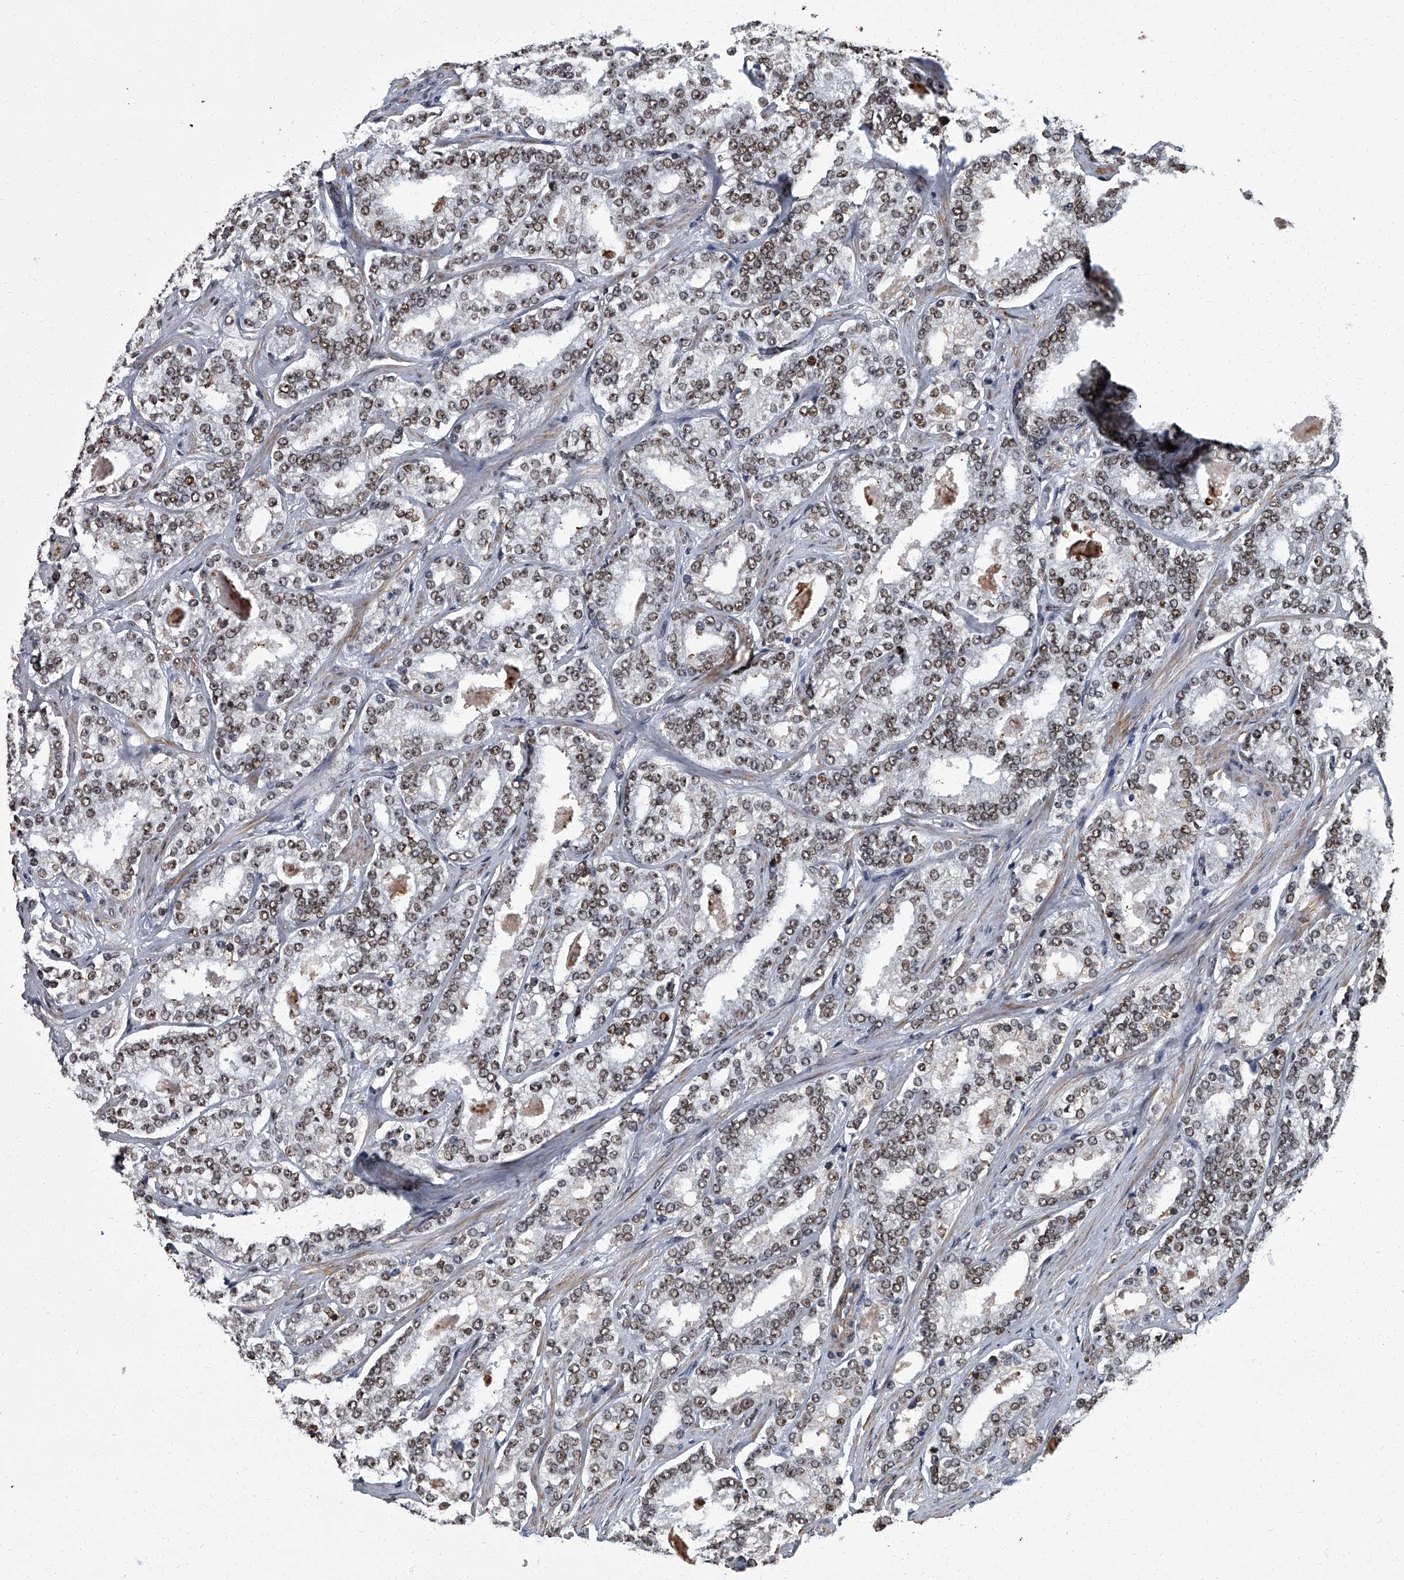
{"staining": {"intensity": "moderate", "quantity": ">75%", "location": "nuclear"}, "tissue": "prostate cancer", "cell_type": "Tumor cells", "image_type": "cancer", "snomed": [{"axis": "morphology", "description": "Normal tissue, NOS"}, {"axis": "morphology", "description": "Adenocarcinoma, High grade"}, {"axis": "topography", "description": "Prostate"}], "caption": "Immunohistochemical staining of prostate cancer reveals medium levels of moderate nuclear staining in approximately >75% of tumor cells. The protein is shown in brown color, while the nuclei are stained blue.", "gene": "ZNF518B", "patient": {"sex": "male", "age": 83}}